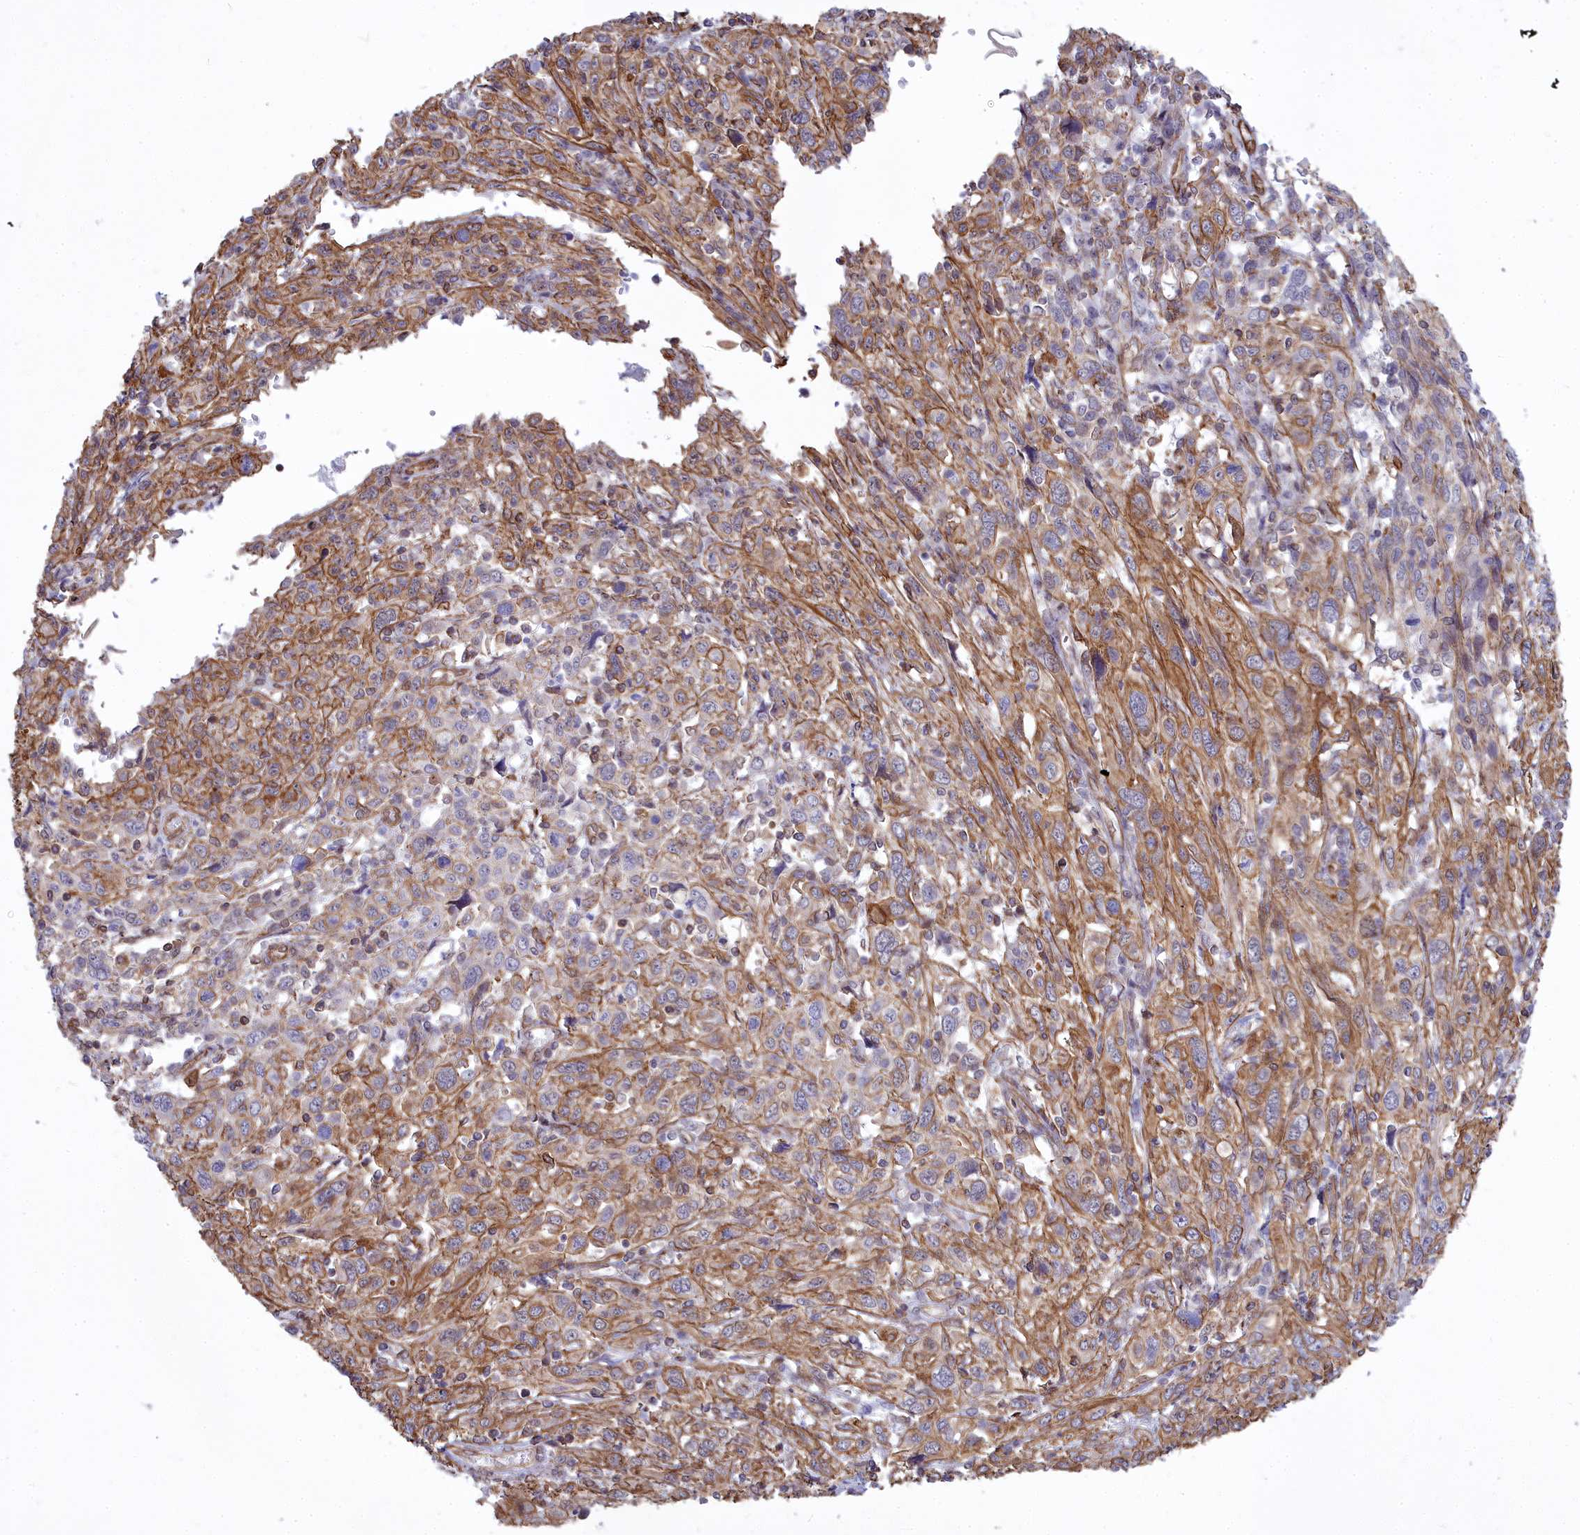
{"staining": {"intensity": "moderate", "quantity": ">75%", "location": "cytoplasmic/membranous"}, "tissue": "cervical cancer", "cell_type": "Tumor cells", "image_type": "cancer", "snomed": [{"axis": "morphology", "description": "Squamous cell carcinoma, NOS"}, {"axis": "topography", "description": "Cervix"}], "caption": "An IHC photomicrograph of tumor tissue is shown. Protein staining in brown shows moderate cytoplasmic/membranous positivity in cervical squamous cell carcinoma within tumor cells. (IHC, brightfield microscopy, high magnification).", "gene": "YJU2", "patient": {"sex": "female", "age": 46}}